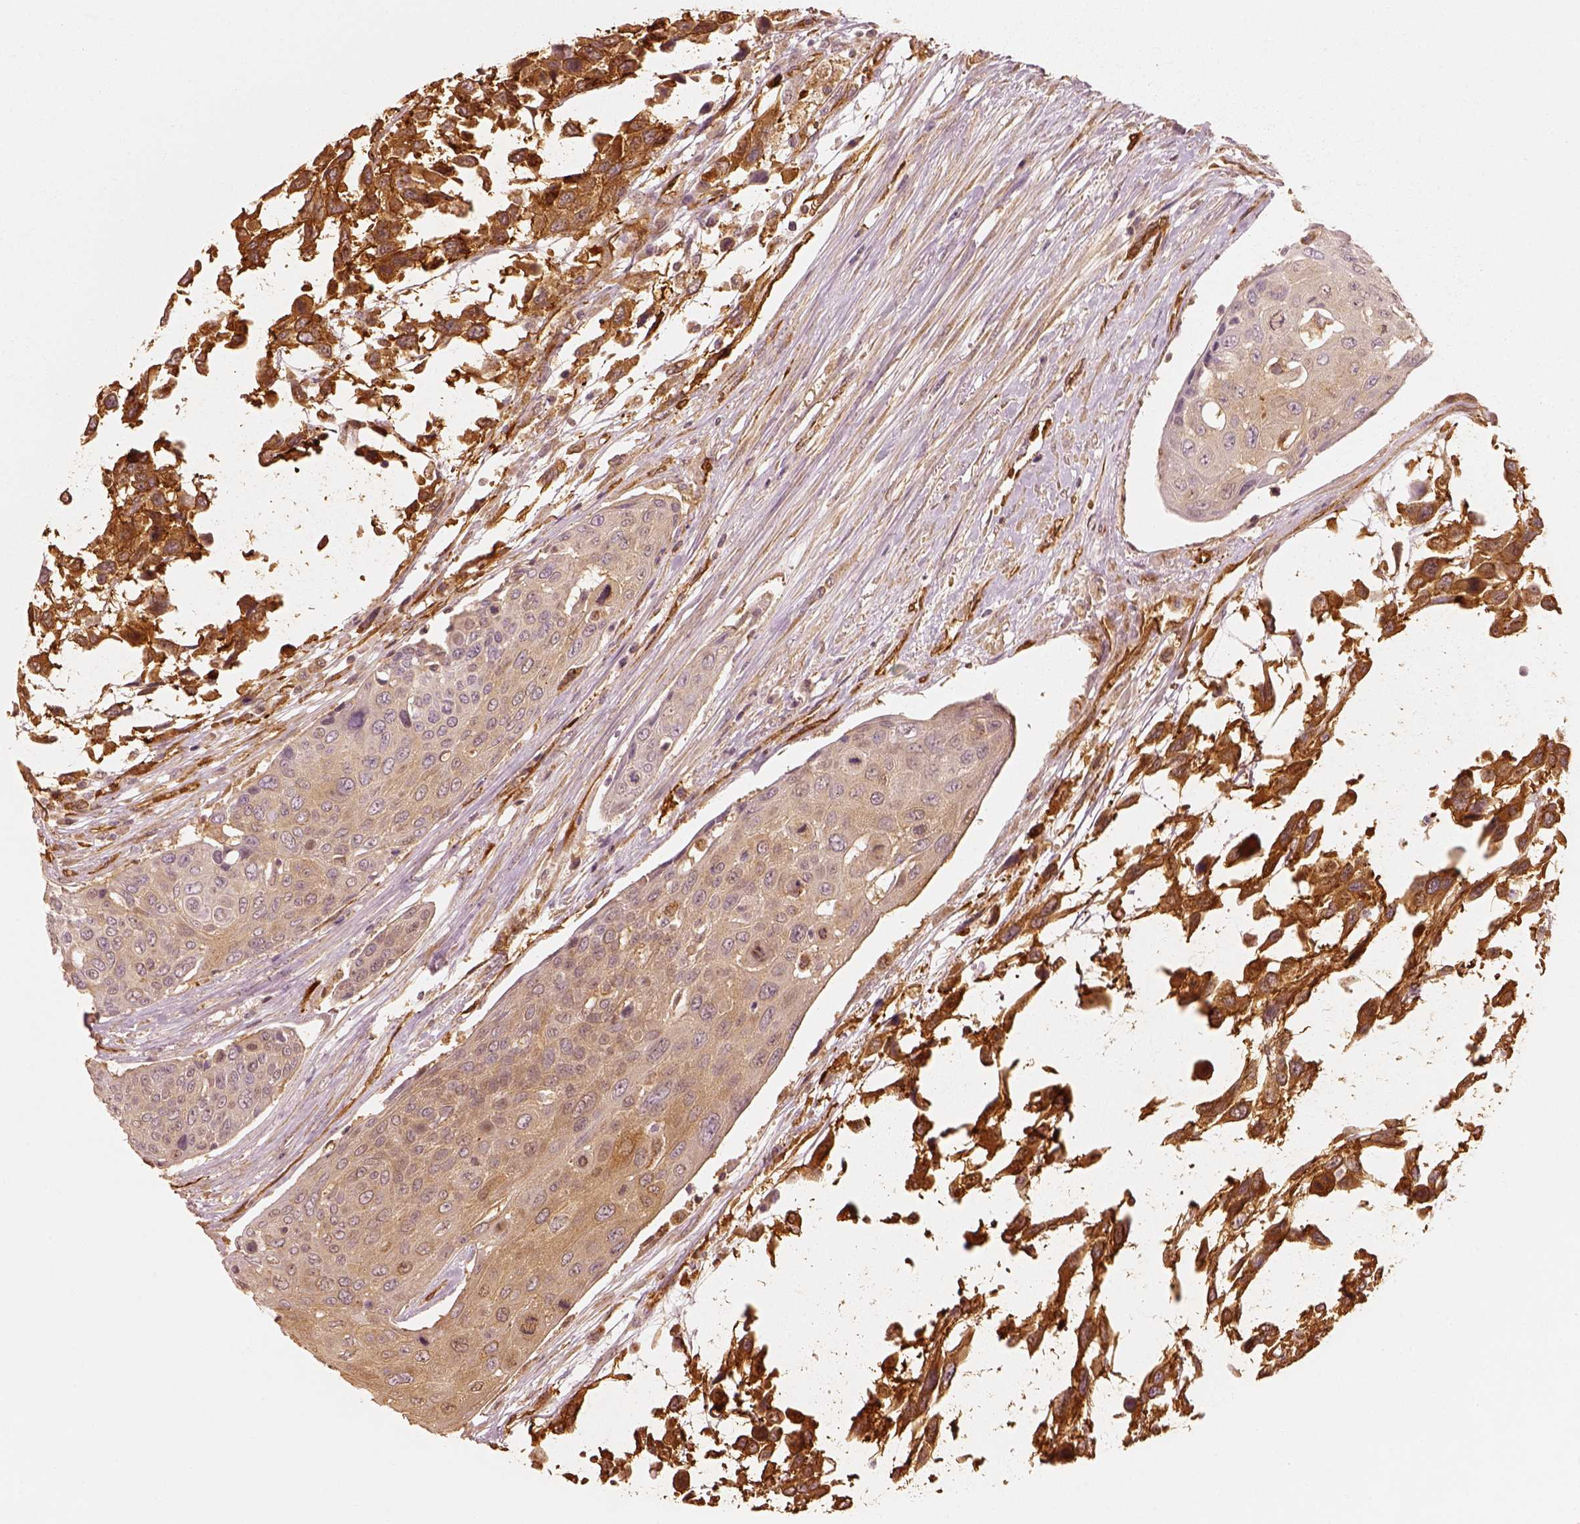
{"staining": {"intensity": "weak", "quantity": ">75%", "location": "cytoplasmic/membranous"}, "tissue": "urothelial cancer", "cell_type": "Tumor cells", "image_type": "cancer", "snomed": [{"axis": "morphology", "description": "Urothelial carcinoma, High grade"}, {"axis": "topography", "description": "Urinary bladder"}], "caption": "Immunohistochemistry staining of high-grade urothelial carcinoma, which shows low levels of weak cytoplasmic/membranous staining in approximately >75% of tumor cells indicating weak cytoplasmic/membranous protein staining. The staining was performed using DAB (brown) for protein detection and nuclei were counterstained in hematoxylin (blue).", "gene": "FSCN1", "patient": {"sex": "female", "age": 70}}